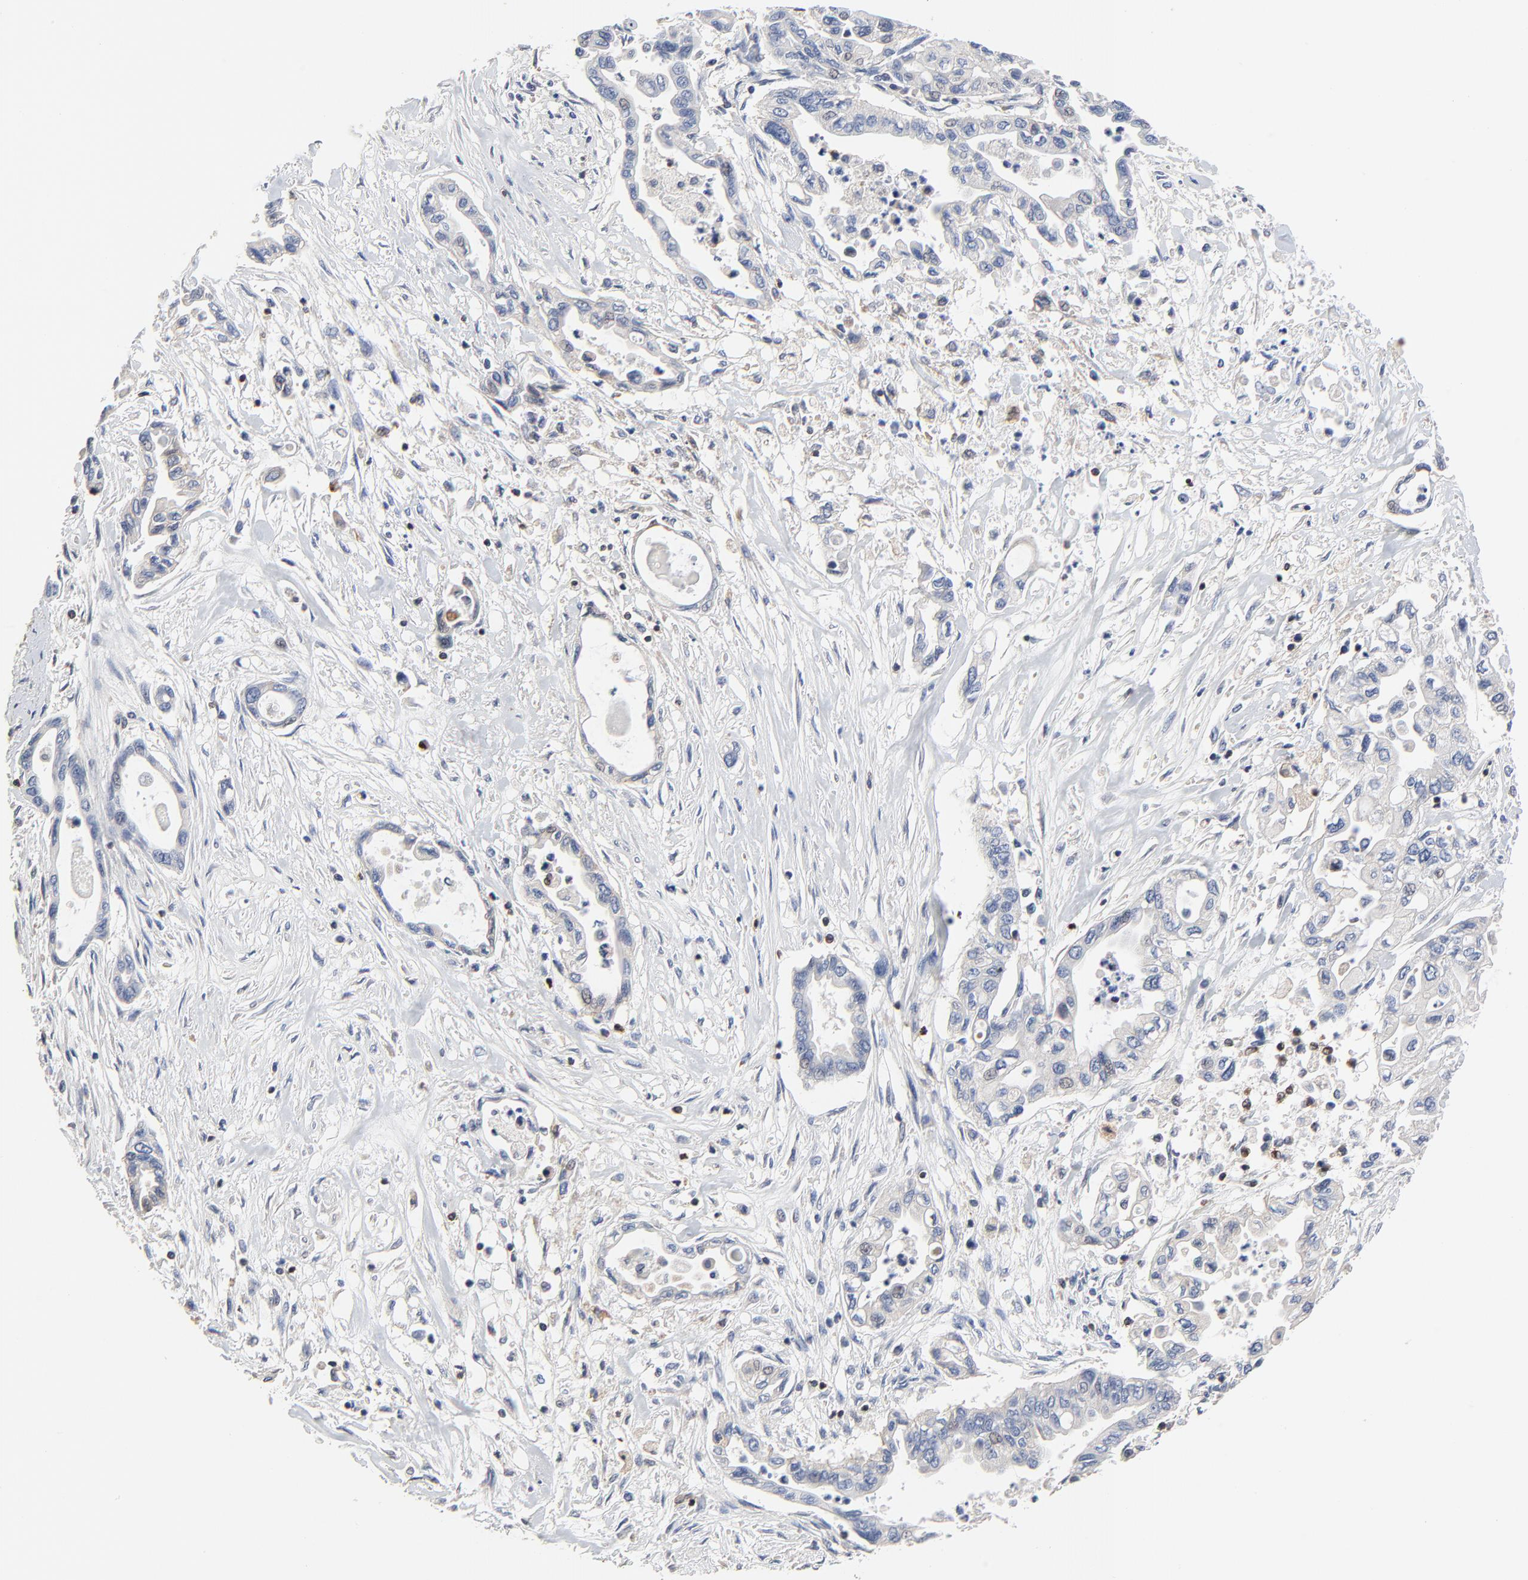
{"staining": {"intensity": "negative", "quantity": "none", "location": "none"}, "tissue": "pancreatic cancer", "cell_type": "Tumor cells", "image_type": "cancer", "snomed": [{"axis": "morphology", "description": "Adenocarcinoma, NOS"}, {"axis": "topography", "description": "Pancreas"}], "caption": "High magnification brightfield microscopy of adenocarcinoma (pancreatic) stained with DAB (3,3'-diaminobenzidine) (brown) and counterstained with hematoxylin (blue): tumor cells show no significant staining. (DAB (3,3'-diaminobenzidine) immunohistochemistry with hematoxylin counter stain).", "gene": "SKAP1", "patient": {"sex": "female", "age": 57}}